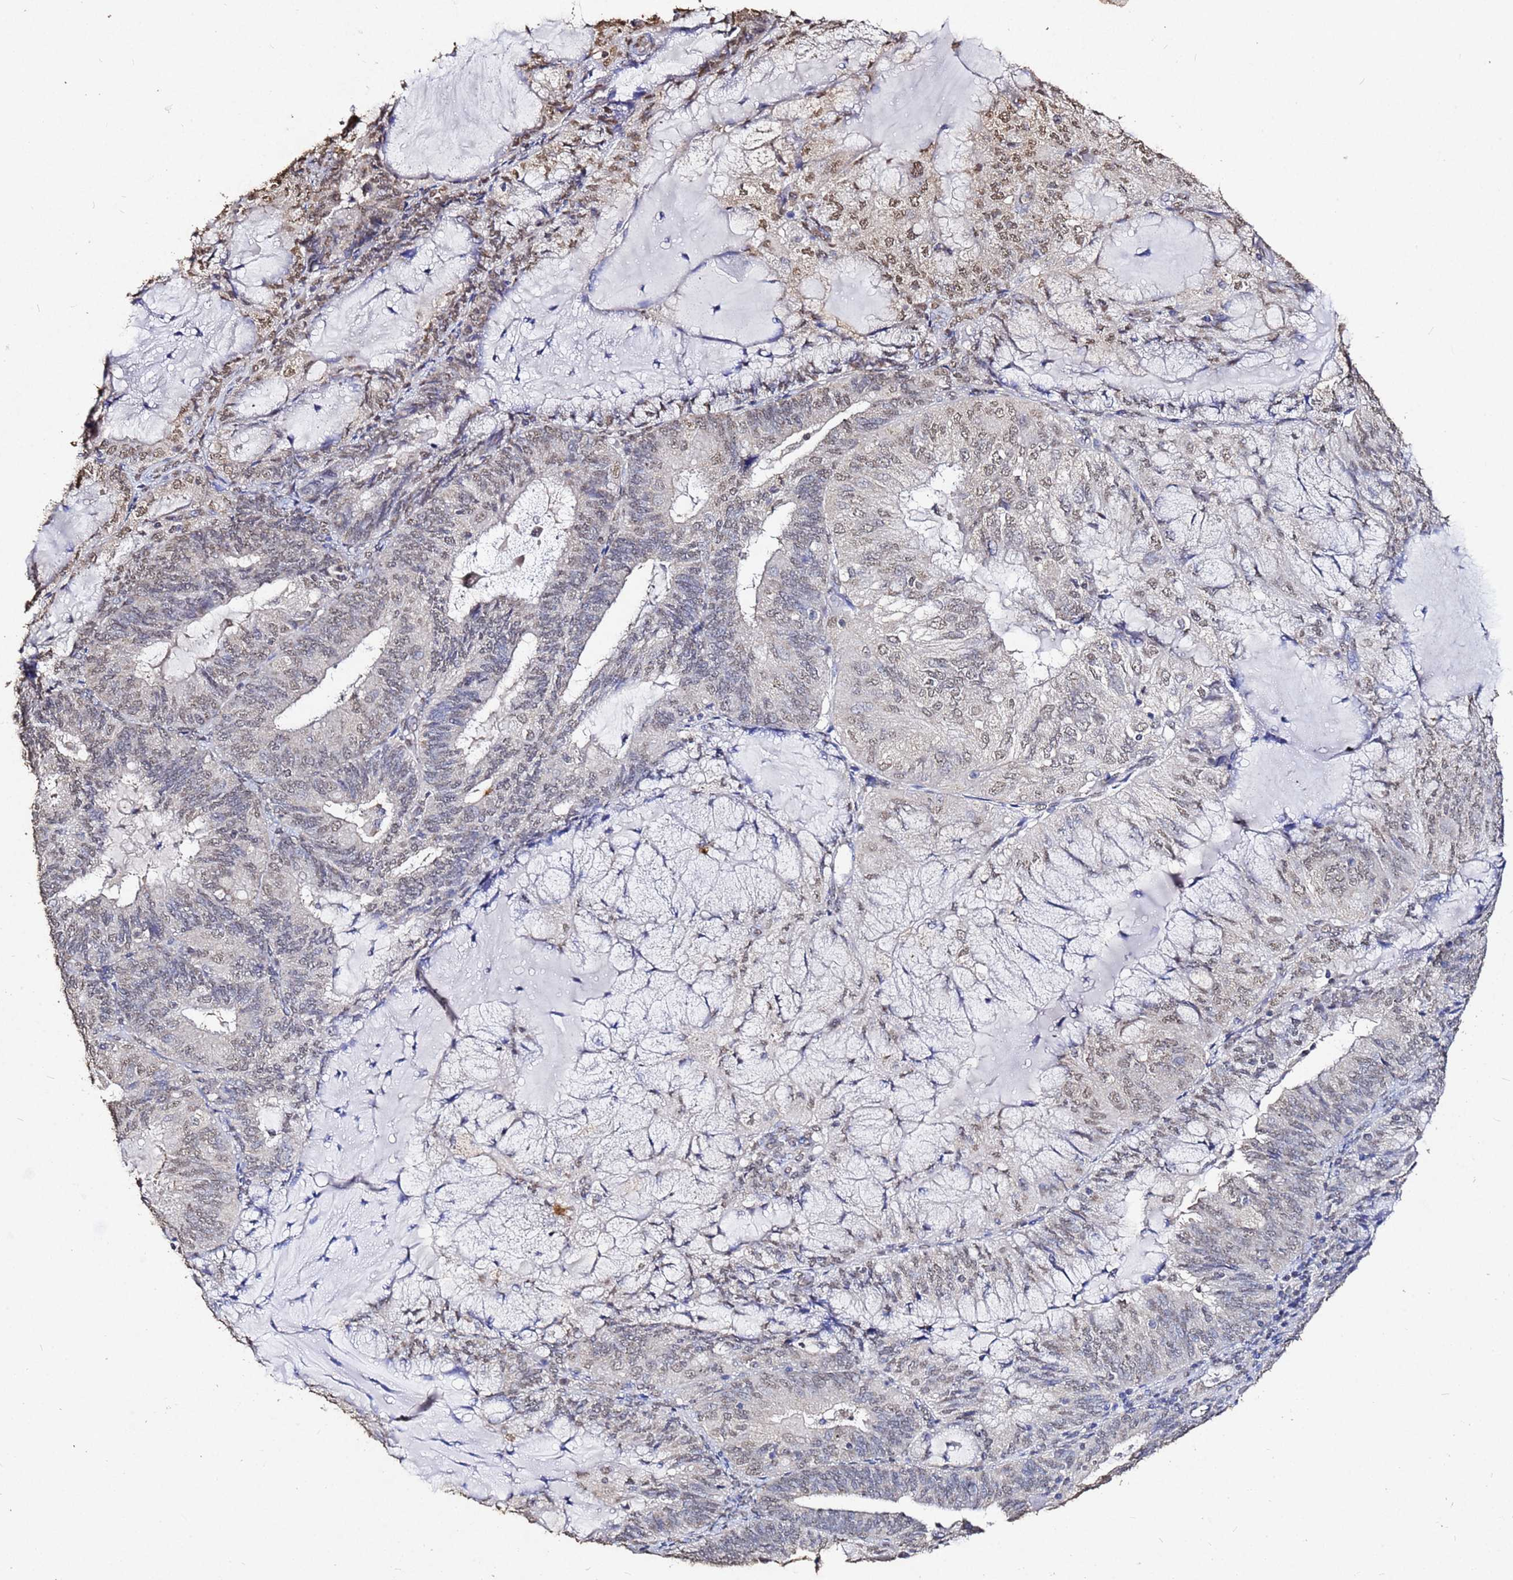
{"staining": {"intensity": "moderate", "quantity": "25%-75%", "location": "nuclear"}, "tissue": "endometrial cancer", "cell_type": "Tumor cells", "image_type": "cancer", "snomed": [{"axis": "morphology", "description": "Adenocarcinoma, NOS"}, {"axis": "topography", "description": "Endometrium"}], "caption": "An image of endometrial cancer stained for a protein displays moderate nuclear brown staining in tumor cells.", "gene": "MYOCD", "patient": {"sex": "female", "age": 81}}